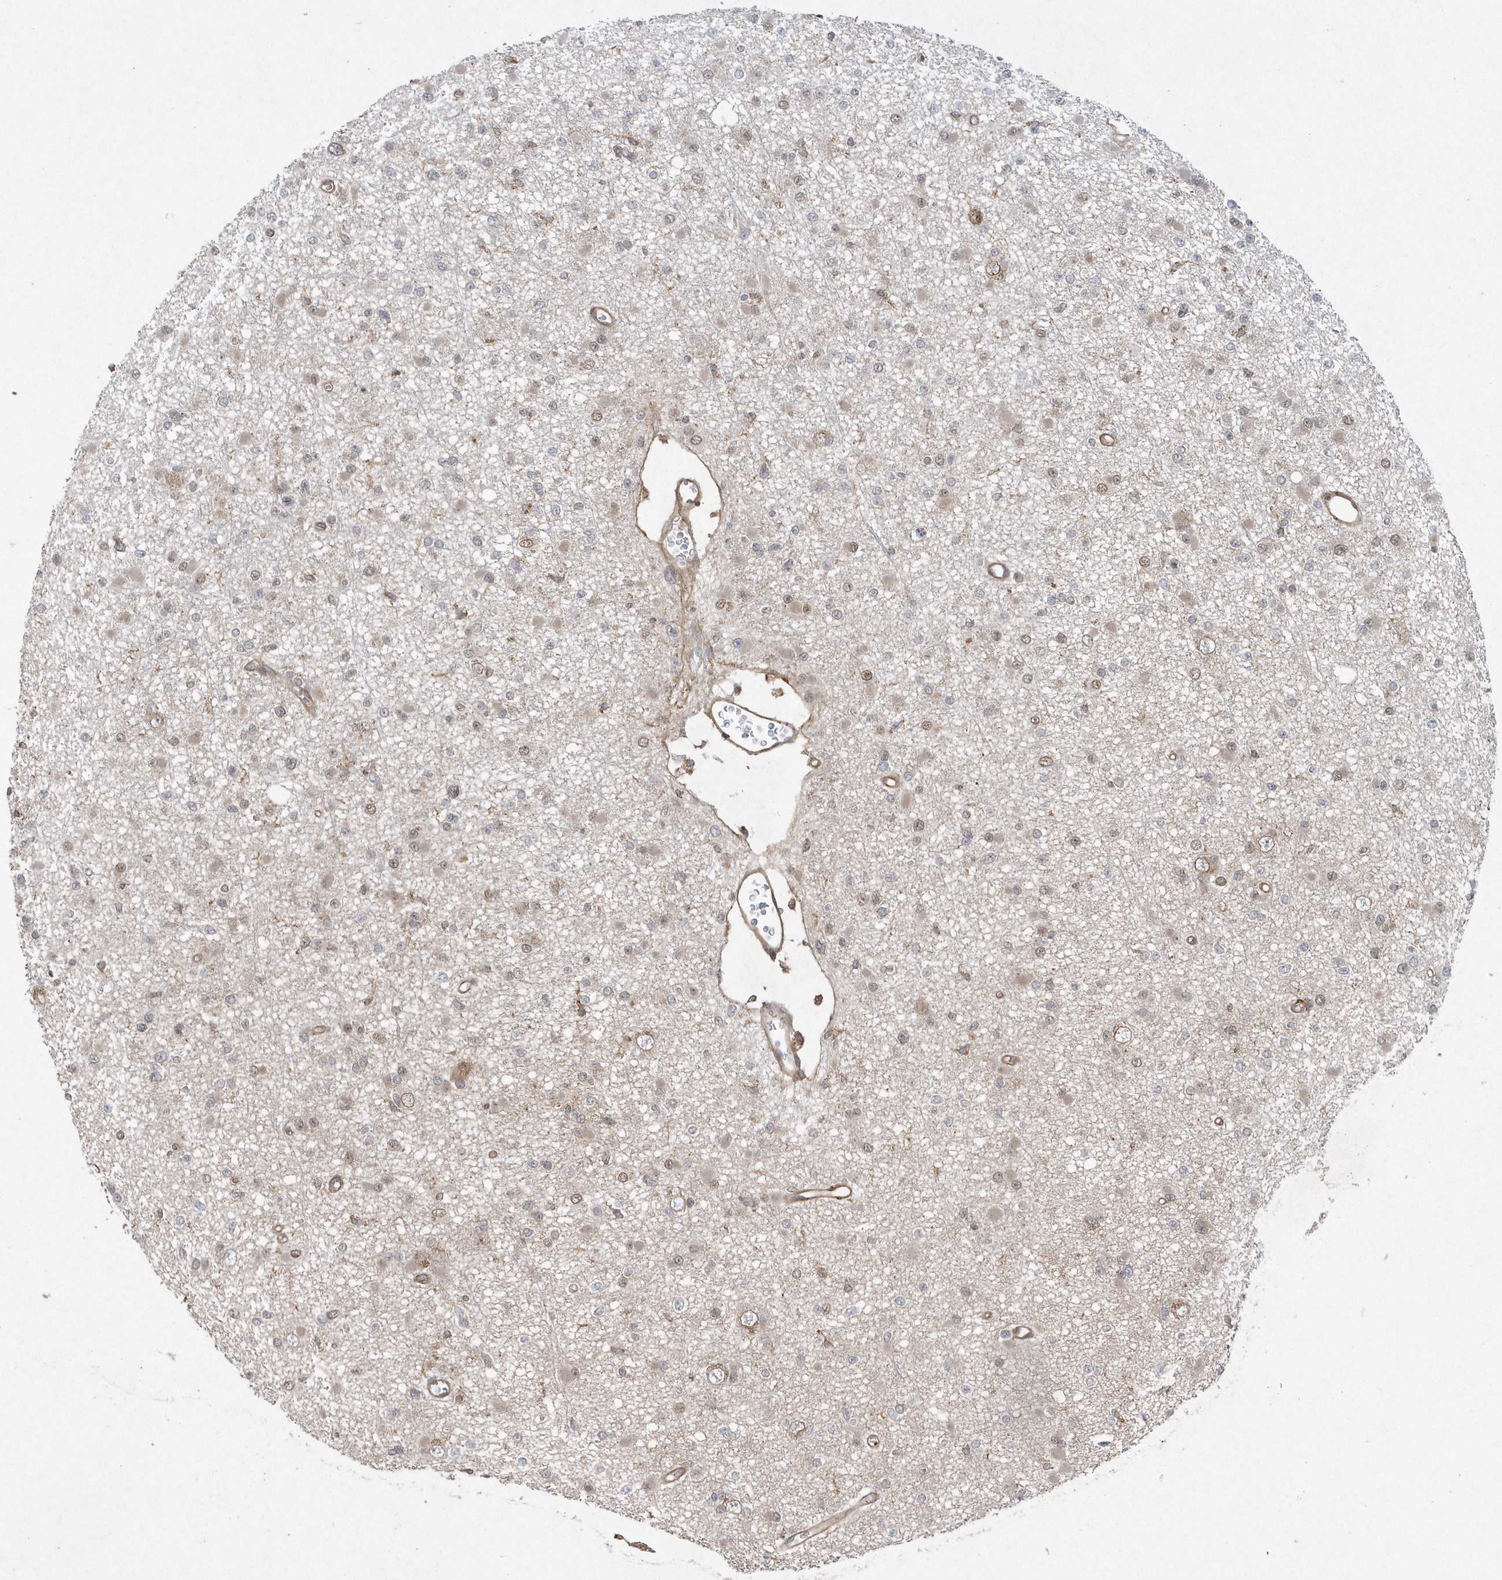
{"staining": {"intensity": "weak", "quantity": "25%-75%", "location": "cytoplasmic/membranous,nuclear"}, "tissue": "glioma", "cell_type": "Tumor cells", "image_type": "cancer", "snomed": [{"axis": "morphology", "description": "Glioma, malignant, Low grade"}, {"axis": "topography", "description": "Brain"}], "caption": "Immunohistochemistry micrograph of neoplastic tissue: human malignant glioma (low-grade) stained using immunohistochemistry reveals low levels of weak protein expression localized specifically in the cytoplasmic/membranous and nuclear of tumor cells, appearing as a cytoplasmic/membranous and nuclear brown color.", "gene": "ACYP1", "patient": {"sex": "female", "age": 22}}